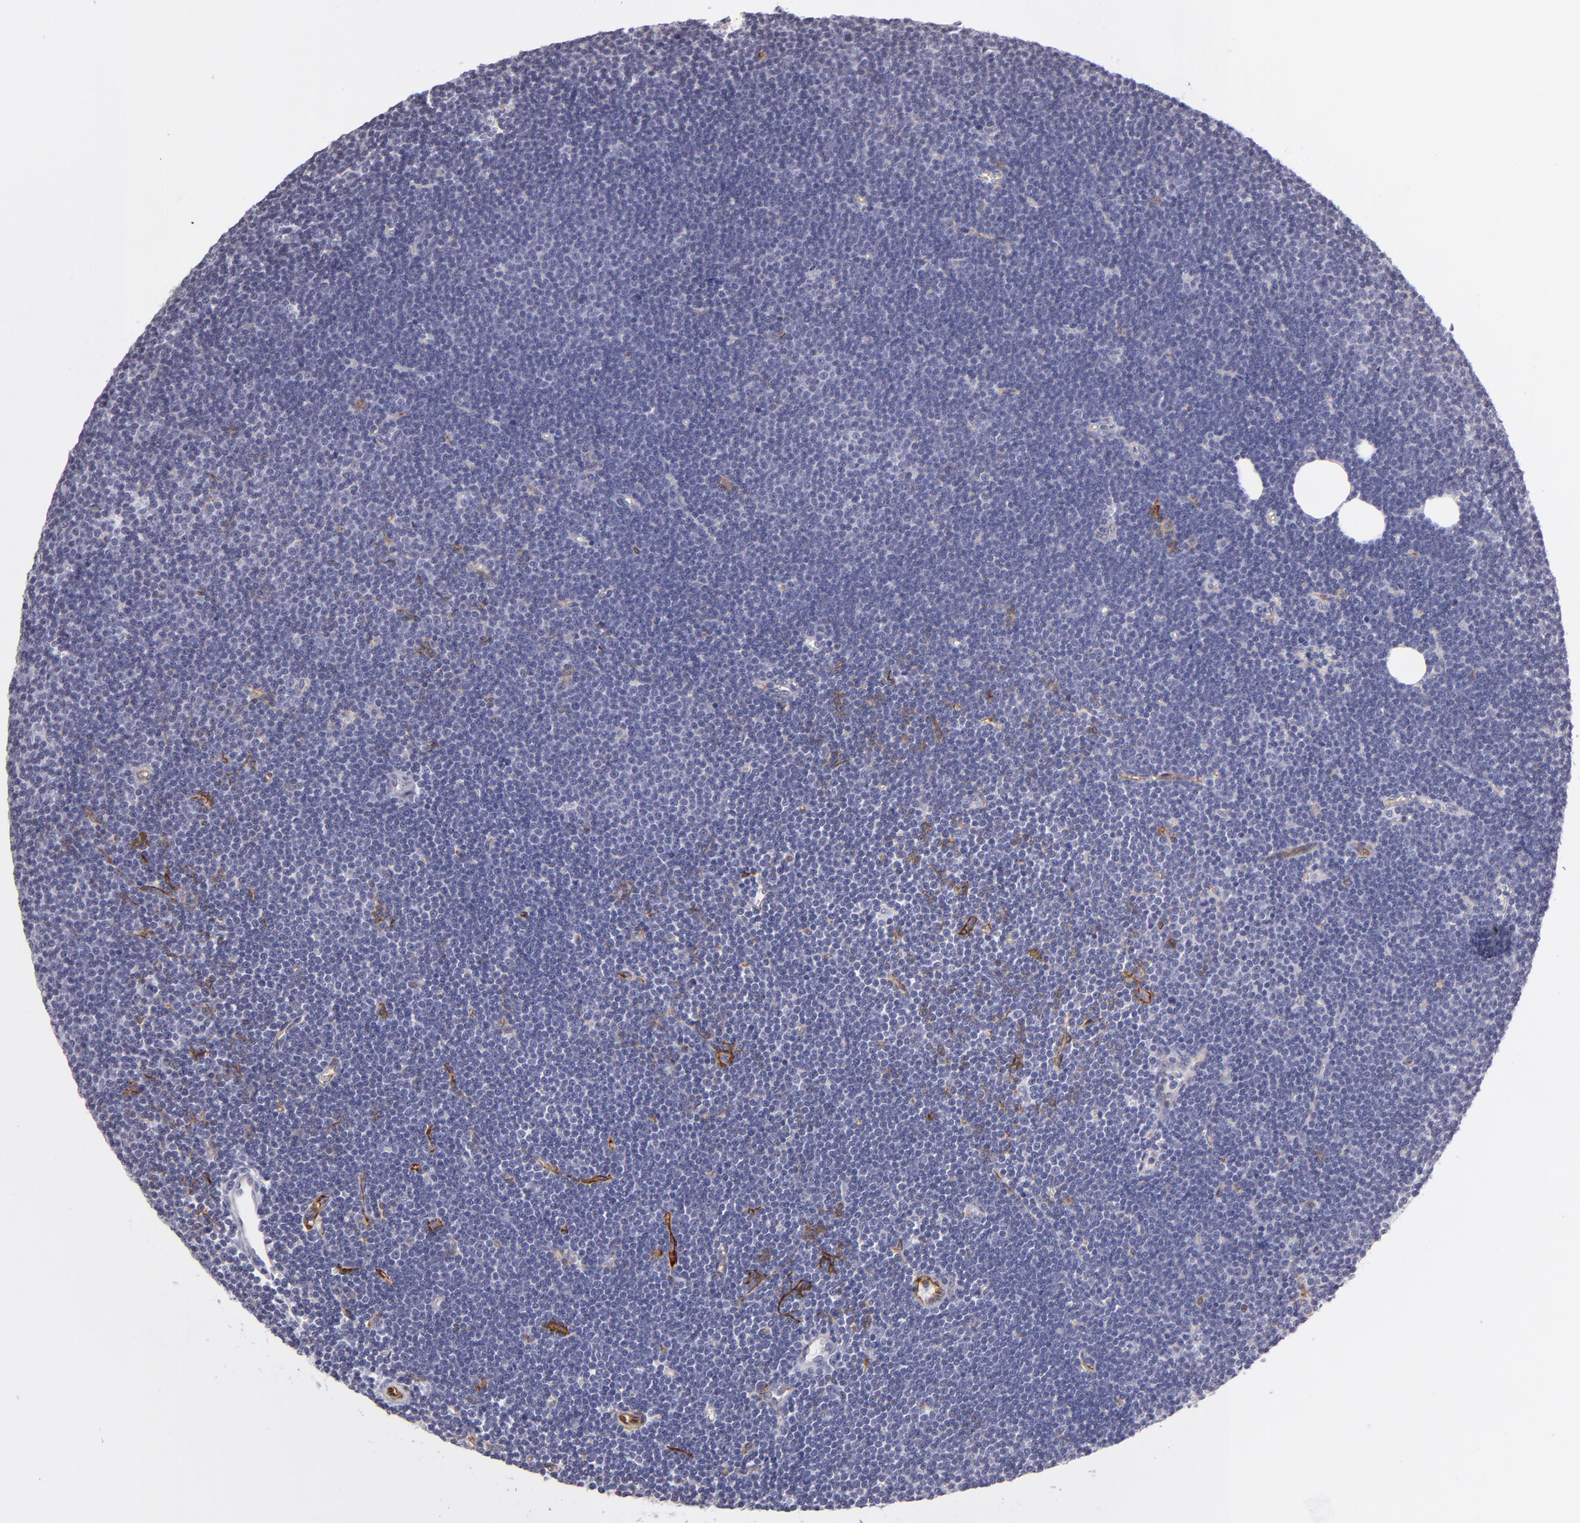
{"staining": {"intensity": "negative", "quantity": "none", "location": "none"}, "tissue": "lymphoma", "cell_type": "Tumor cells", "image_type": "cancer", "snomed": [{"axis": "morphology", "description": "Malignant lymphoma, non-Hodgkin's type, Low grade"}, {"axis": "topography", "description": "Lymph node"}], "caption": "Human lymphoma stained for a protein using immunohistochemistry demonstrates no expression in tumor cells.", "gene": "THBD", "patient": {"sex": "female", "age": 73}}